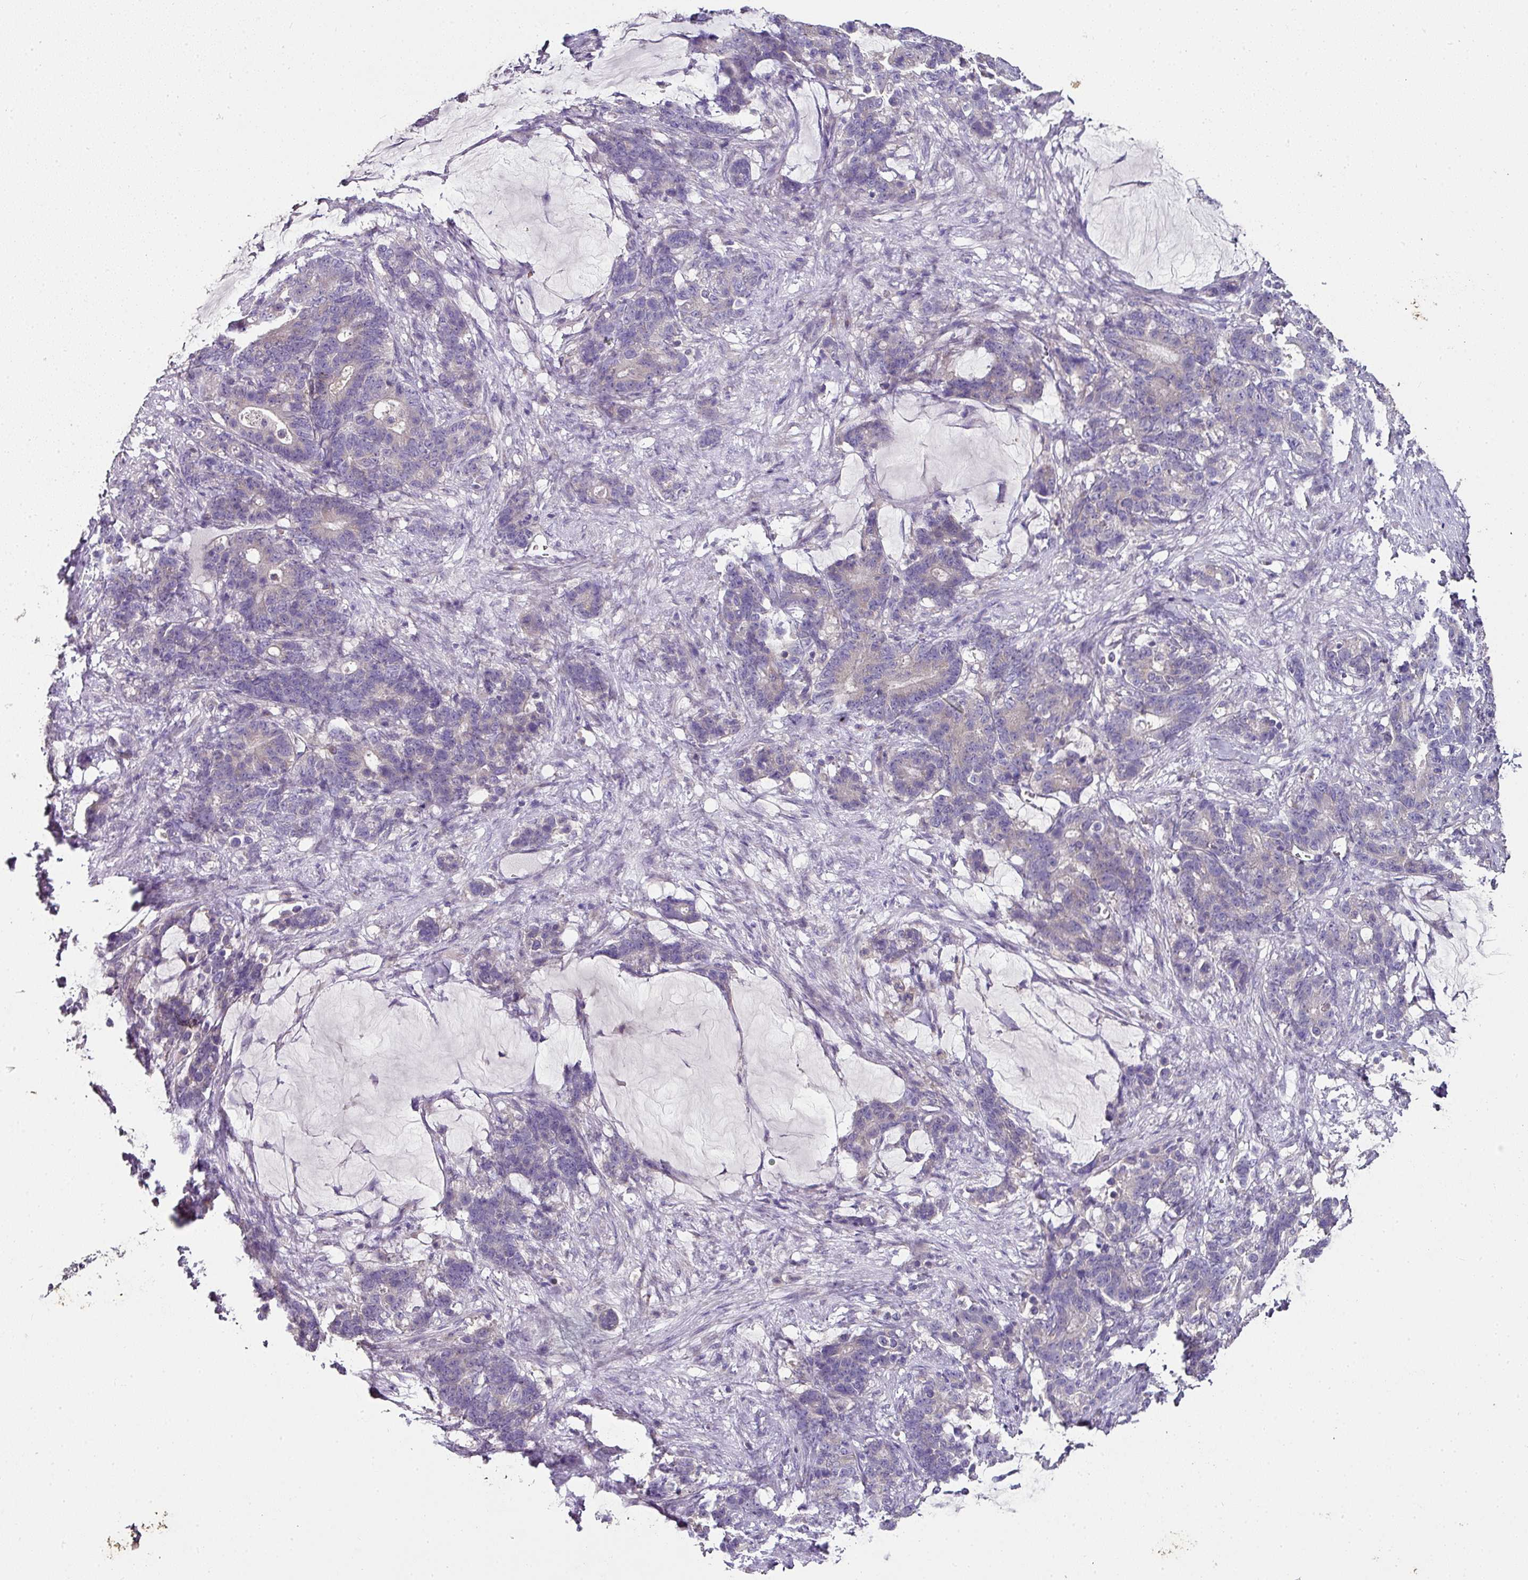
{"staining": {"intensity": "negative", "quantity": "none", "location": "none"}, "tissue": "stomach cancer", "cell_type": "Tumor cells", "image_type": "cancer", "snomed": [{"axis": "morphology", "description": "Normal tissue, NOS"}, {"axis": "morphology", "description": "Adenocarcinoma, NOS"}, {"axis": "topography", "description": "Stomach"}], "caption": "This is an IHC image of human adenocarcinoma (stomach). There is no positivity in tumor cells.", "gene": "SKIC2", "patient": {"sex": "female", "age": 64}}